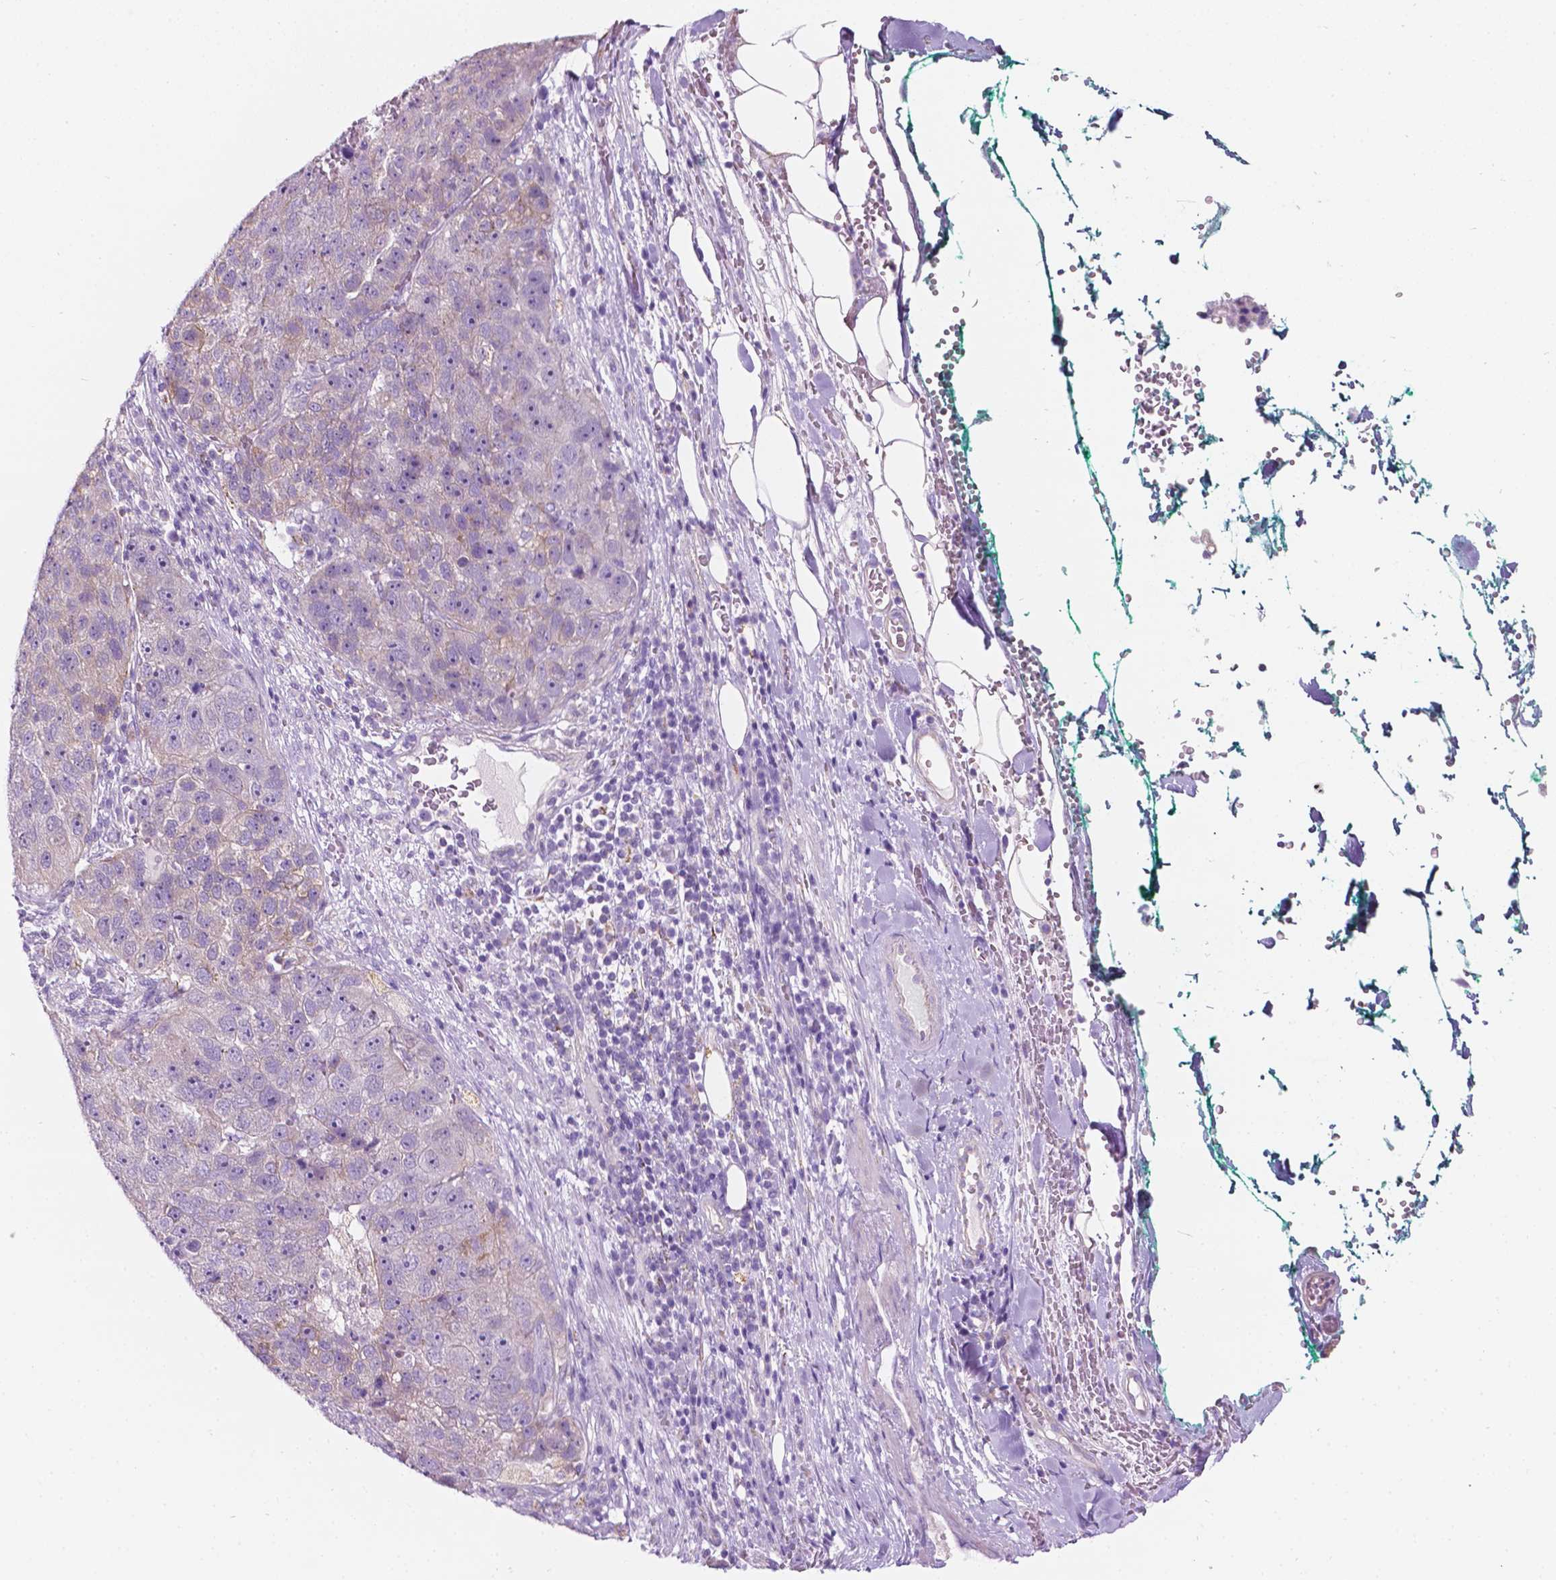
{"staining": {"intensity": "weak", "quantity": "<25%", "location": "cytoplasmic/membranous"}, "tissue": "pancreatic cancer", "cell_type": "Tumor cells", "image_type": "cancer", "snomed": [{"axis": "morphology", "description": "Adenocarcinoma, NOS"}, {"axis": "topography", "description": "Pancreas"}], "caption": "Immunohistochemical staining of pancreatic cancer demonstrates no significant staining in tumor cells. Brightfield microscopy of immunohistochemistry stained with DAB (3,3'-diaminobenzidine) (brown) and hematoxylin (blue), captured at high magnification.", "gene": "NOS1AP", "patient": {"sex": "female", "age": 61}}